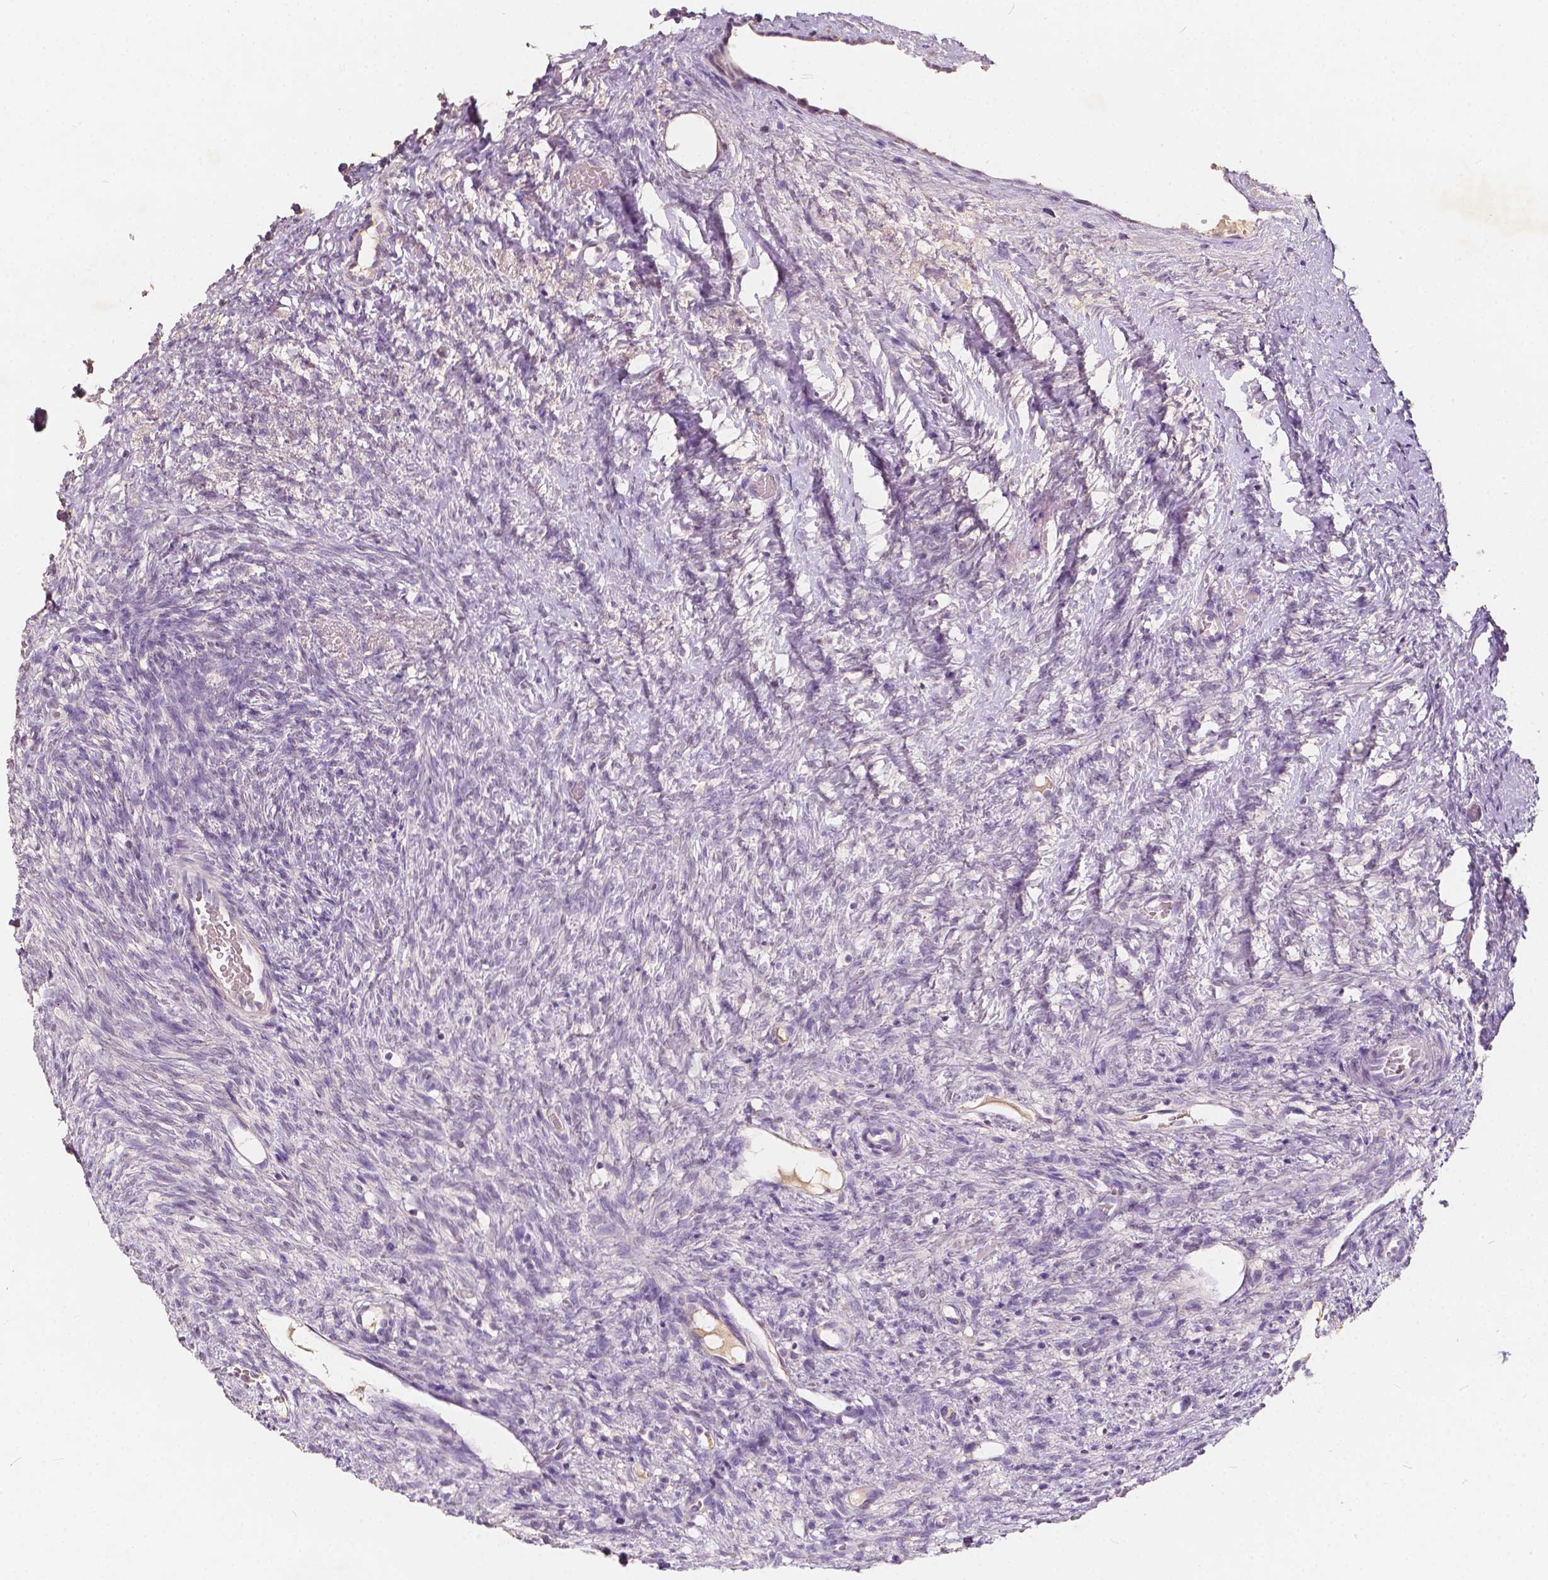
{"staining": {"intensity": "negative", "quantity": "none", "location": "none"}, "tissue": "ovary", "cell_type": "Follicle cells", "image_type": "normal", "snomed": [{"axis": "morphology", "description": "Normal tissue, NOS"}, {"axis": "topography", "description": "Ovary"}], "caption": "Immunohistochemistry (IHC) micrograph of benign human ovary stained for a protein (brown), which reveals no staining in follicle cells. (DAB (3,3'-diaminobenzidine) IHC, high magnification).", "gene": "SOX15", "patient": {"sex": "female", "age": 46}}